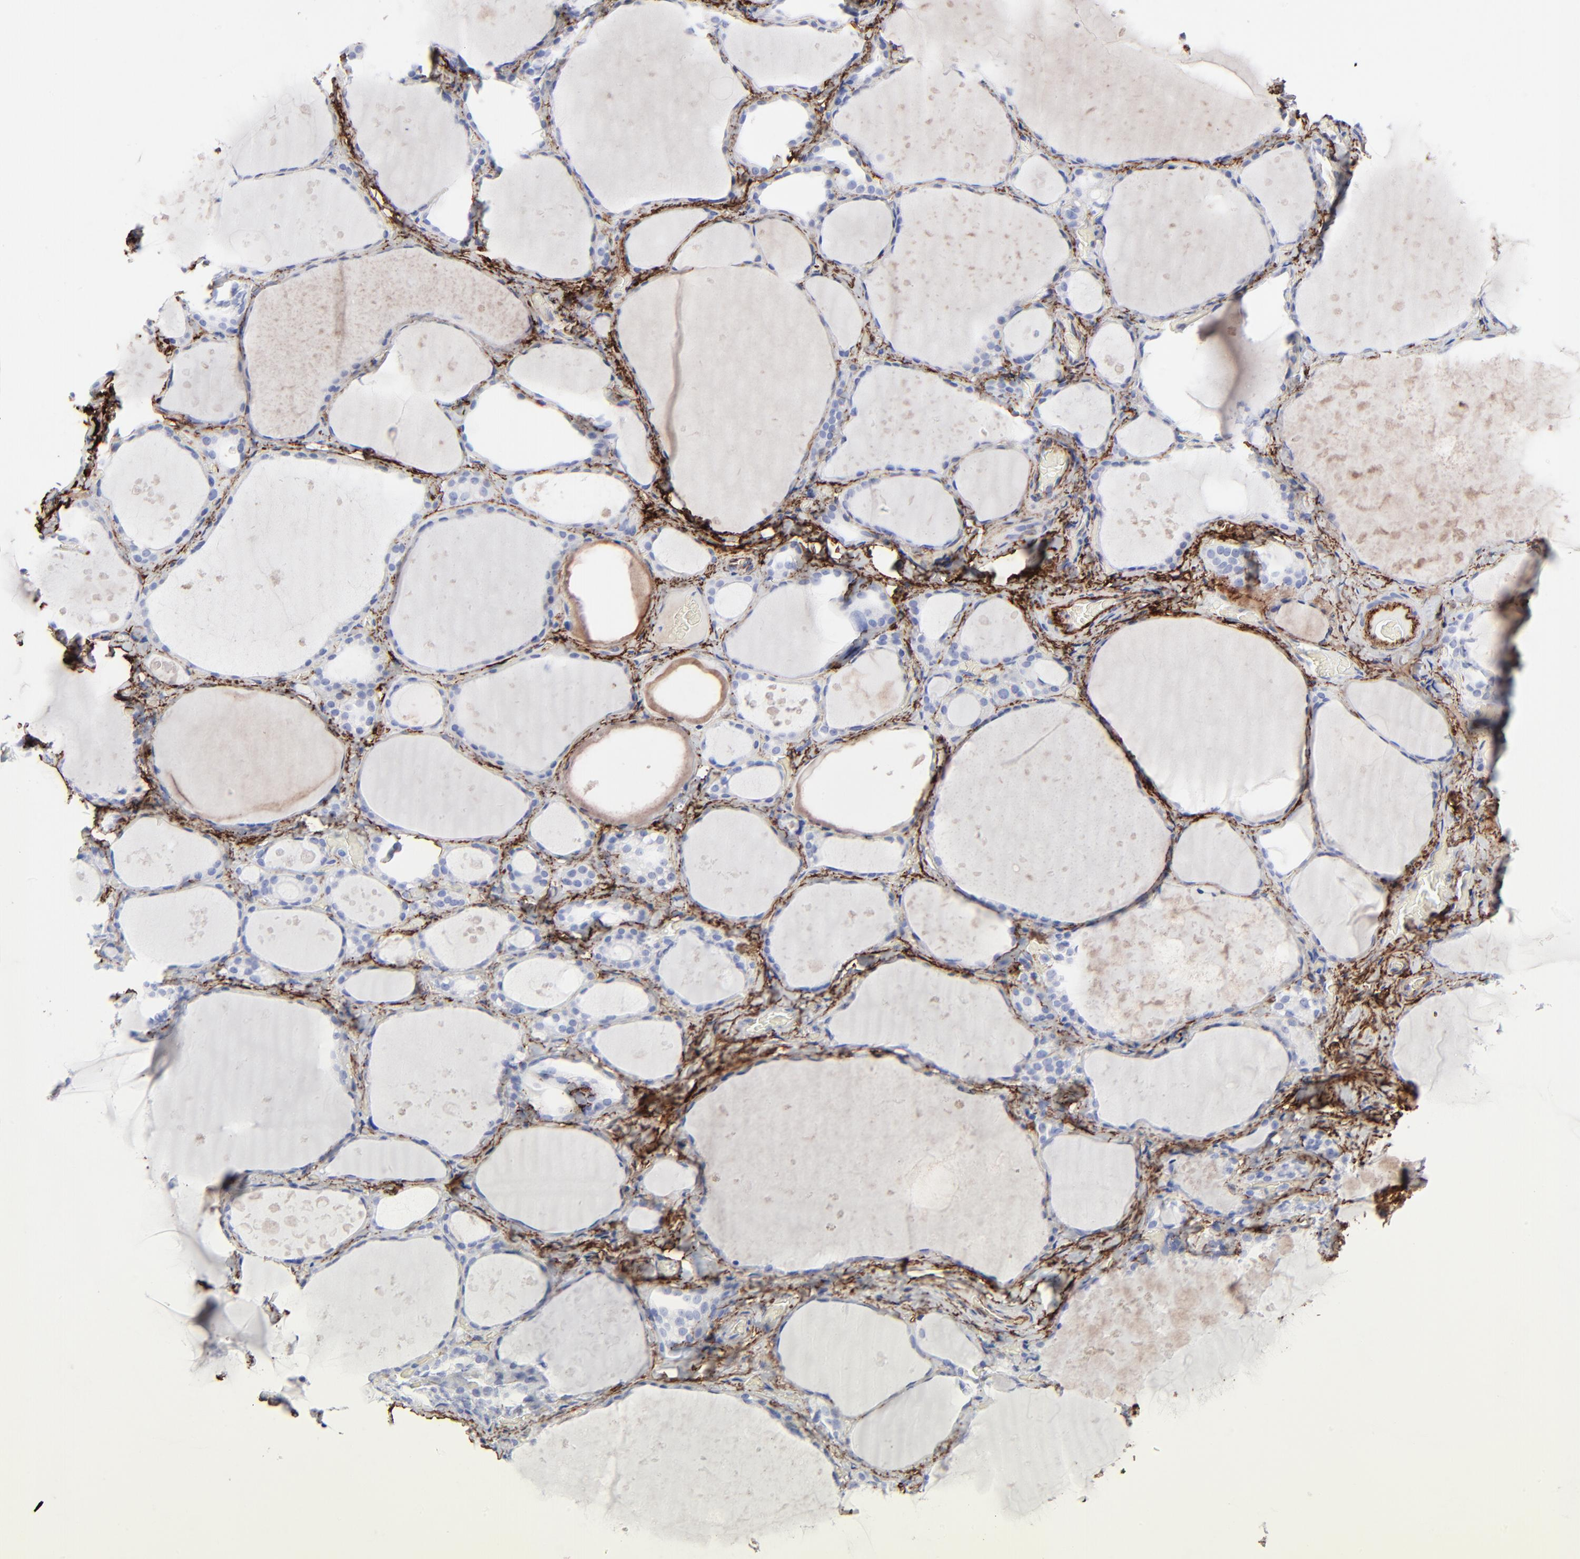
{"staining": {"intensity": "negative", "quantity": "none", "location": "none"}, "tissue": "thyroid gland", "cell_type": "Glandular cells", "image_type": "normal", "snomed": [{"axis": "morphology", "description": "Normal tissue, NOS"}, {"axis": "topography", "description": "Thyroid gland"}], "caption": "The histopathology image reveals no significant expression in glandular cells of thyroid gland. (DAB immunohistochemistry (IHC), high magnification).", "gene": "FBLN2", "patient": {"sex": "female", "age": 75}}